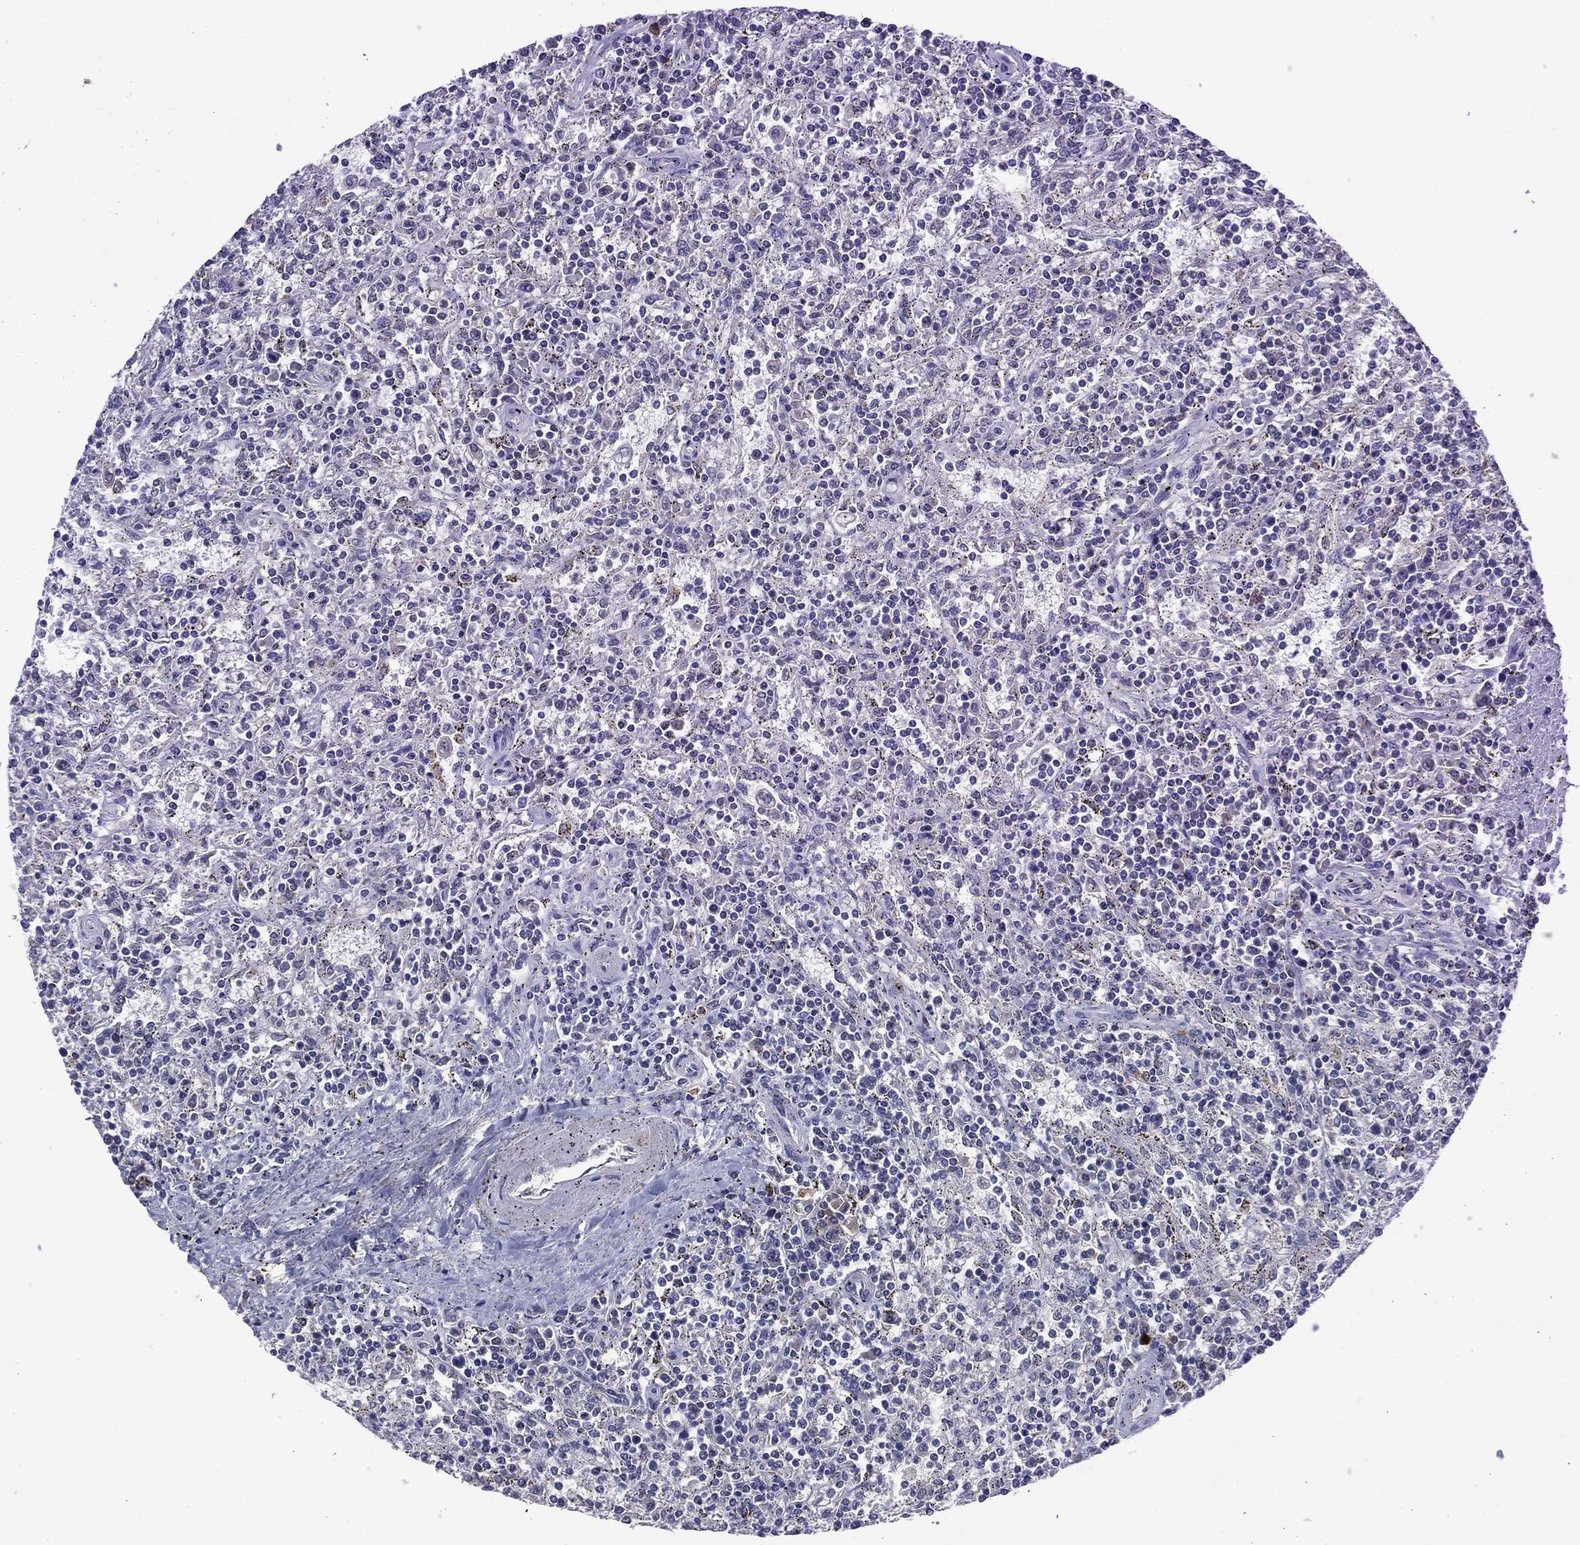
{"staining": {"intensity": "negative", "quantity": "none", "location": "none"}, "tissue": "lymphoma", "cell_type": "Tumor cells", "image_type": "cancer", "snomed": [{"axis": "morphology", "description": "Malignant lymphoma, non-Hodgkin's type, Low grade"}, {"axis": "topography", "description": "Spleen"}], "caption": "Tumor cells show no significant protein positivity in lymphoma. (DAB immunohistochemistry visualized using brightfield microscopy, high magnification).", "gene": "ASB10", "patient": {"sex": "male", "age": 62}}